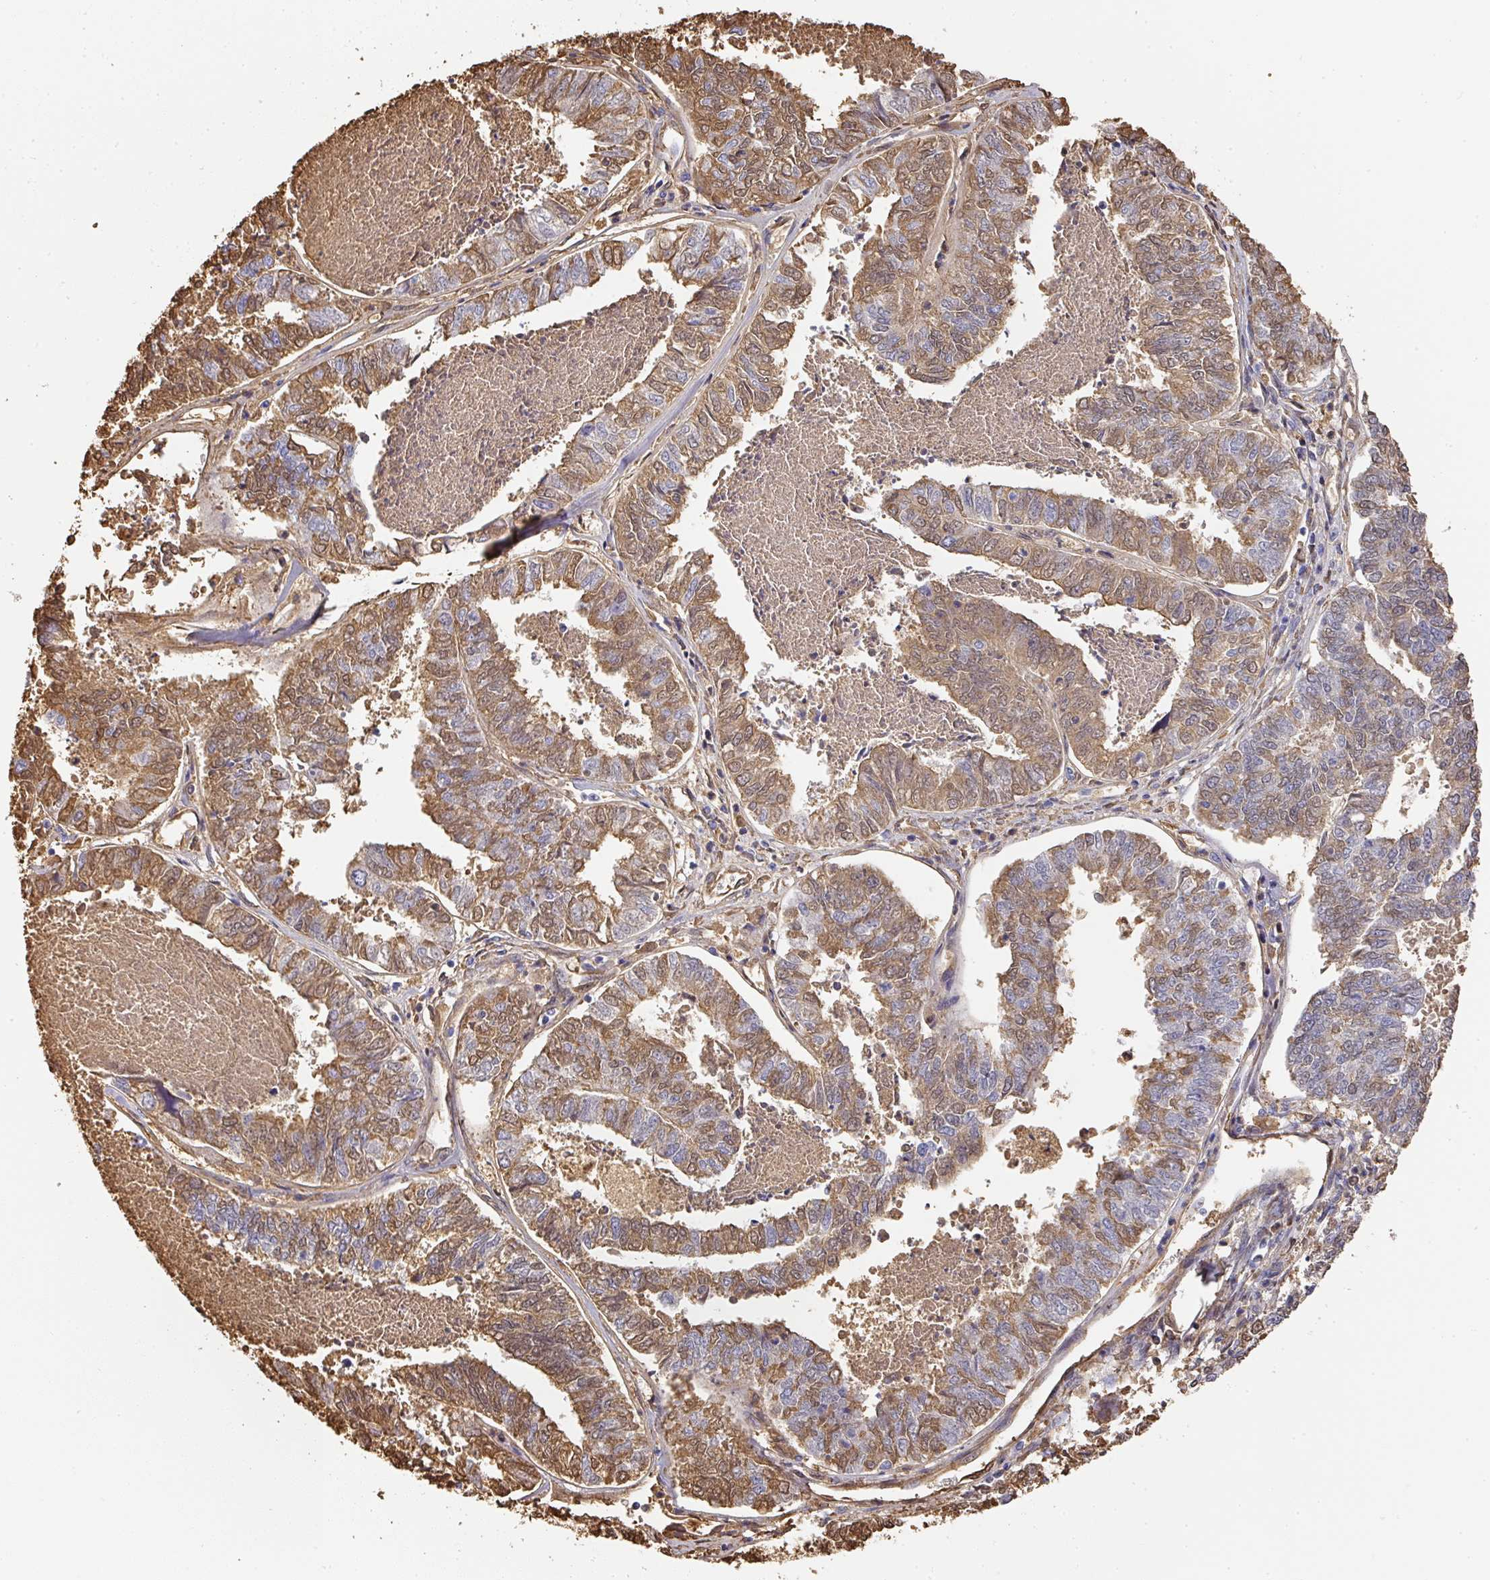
{"staining": {"intensity": "moderate", "quantity": ">75%", "location": "cytoplasmic/membranous"}, "tissue": "endometrial cancer", "cell_type": "Tumor cells", "image_type": "cancer", "snomed": [{"axis": "morphology", "description": "Adenocarcinoma, NOS"}, {"axis": "topography", "description": "Endometrium"}], "caption": "The micrograph displays immunohistochemical staining of adenocarcinoma (endometrial). There is moderate cytoplasmic/membranous staining is seen in approximately >75% of tumor cells.", "gene": "ALB", "patient": {"sex": "female", "age": 73}}